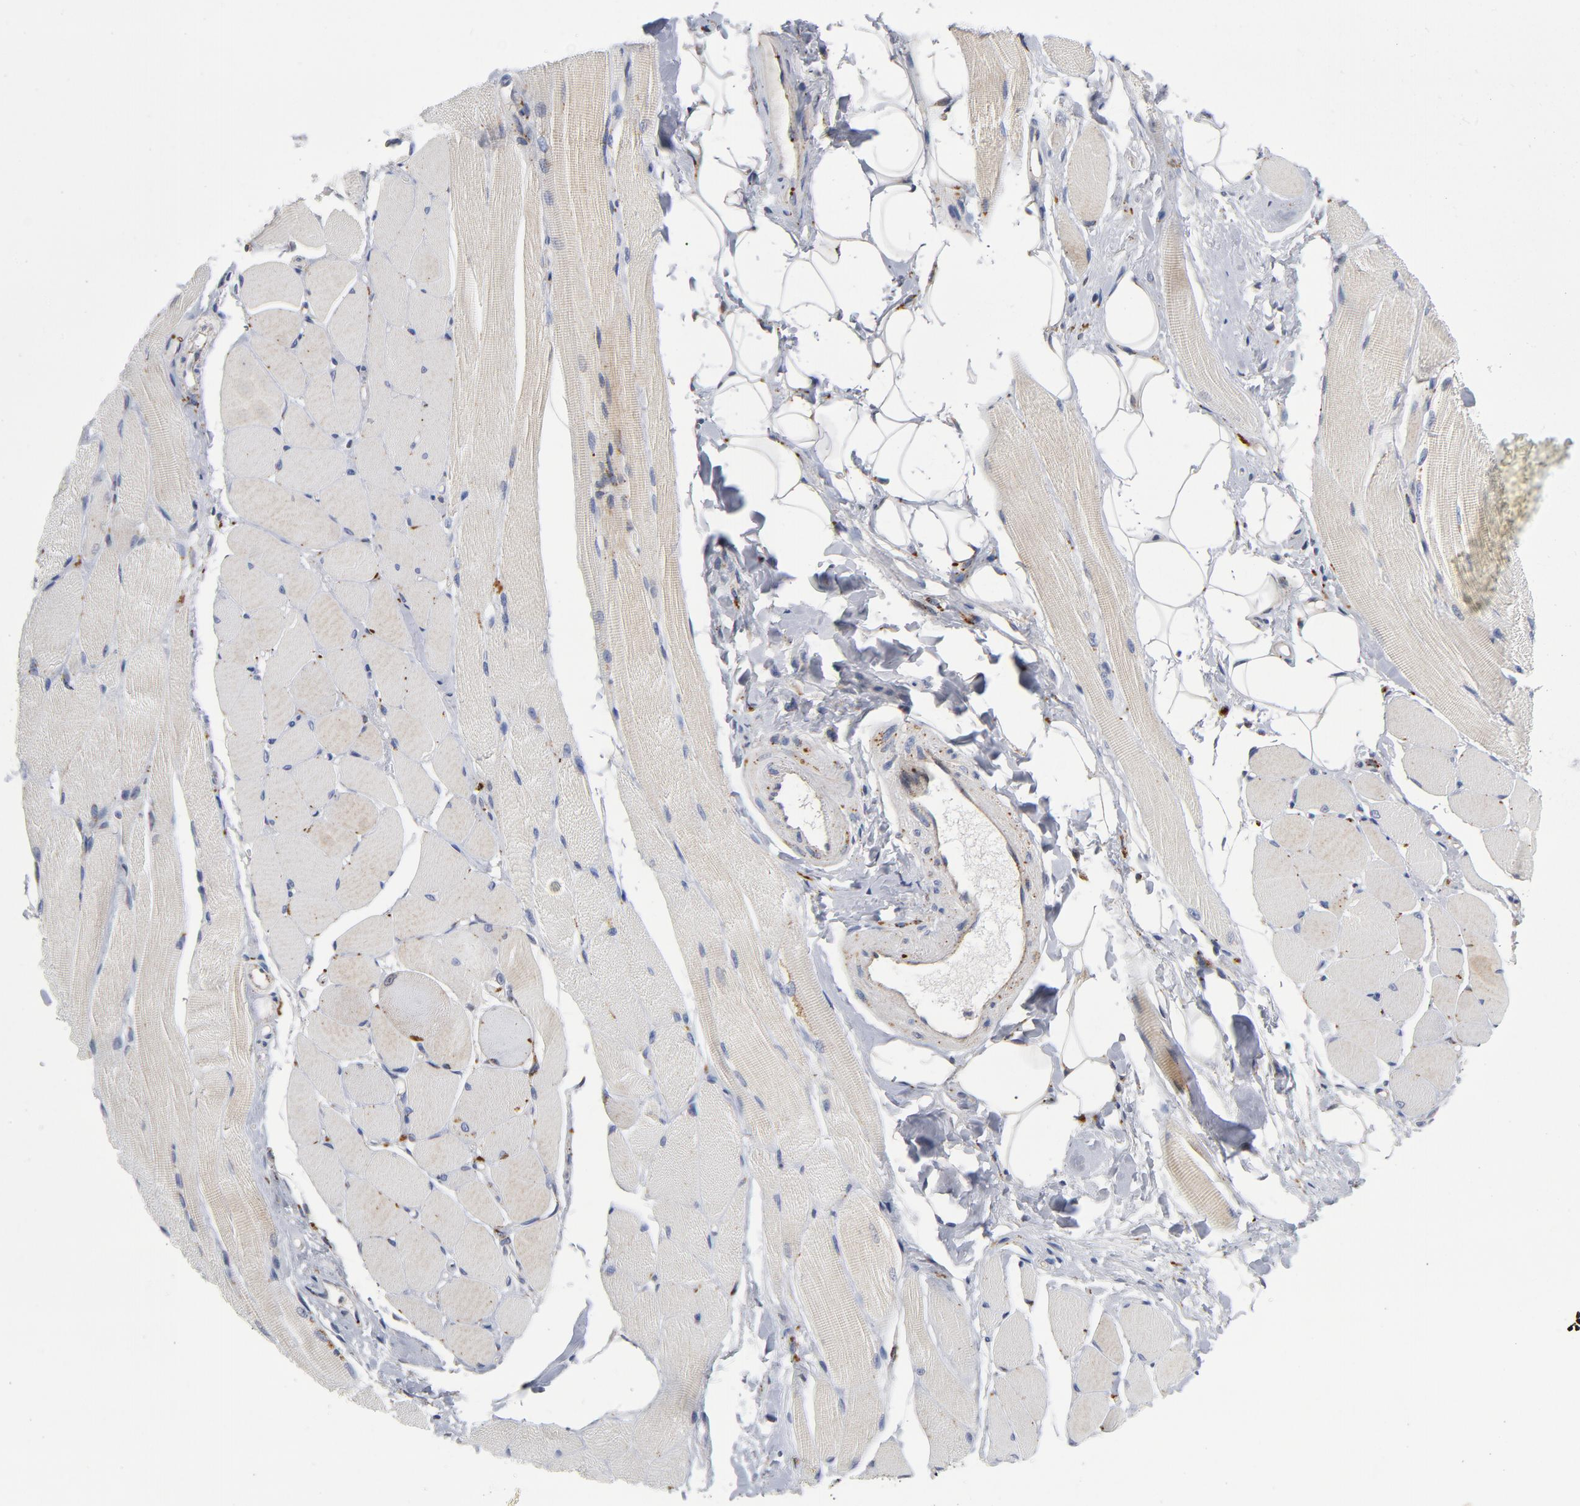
{"staining": {"intensity": "negative", "quantity": "none", "location": "none"}, "tissue": "skeletal muscle", "cell_type": "Myocytes", "image_type": "normal", "snomed": [{"axis": "morphology", "description": "Normal tissue, NOS"}, {"axis": "topography", "description": "Skeletal muscle"}, {"axis": "topography", "description": "Peripheral nerve tissue"}], "caption": "The immunohistochemistry (IHC) image has no significant expression in myocytes of skeletal muscle.", "gene": "AKT2", "patient": {"sex": "female", "age": 84}}